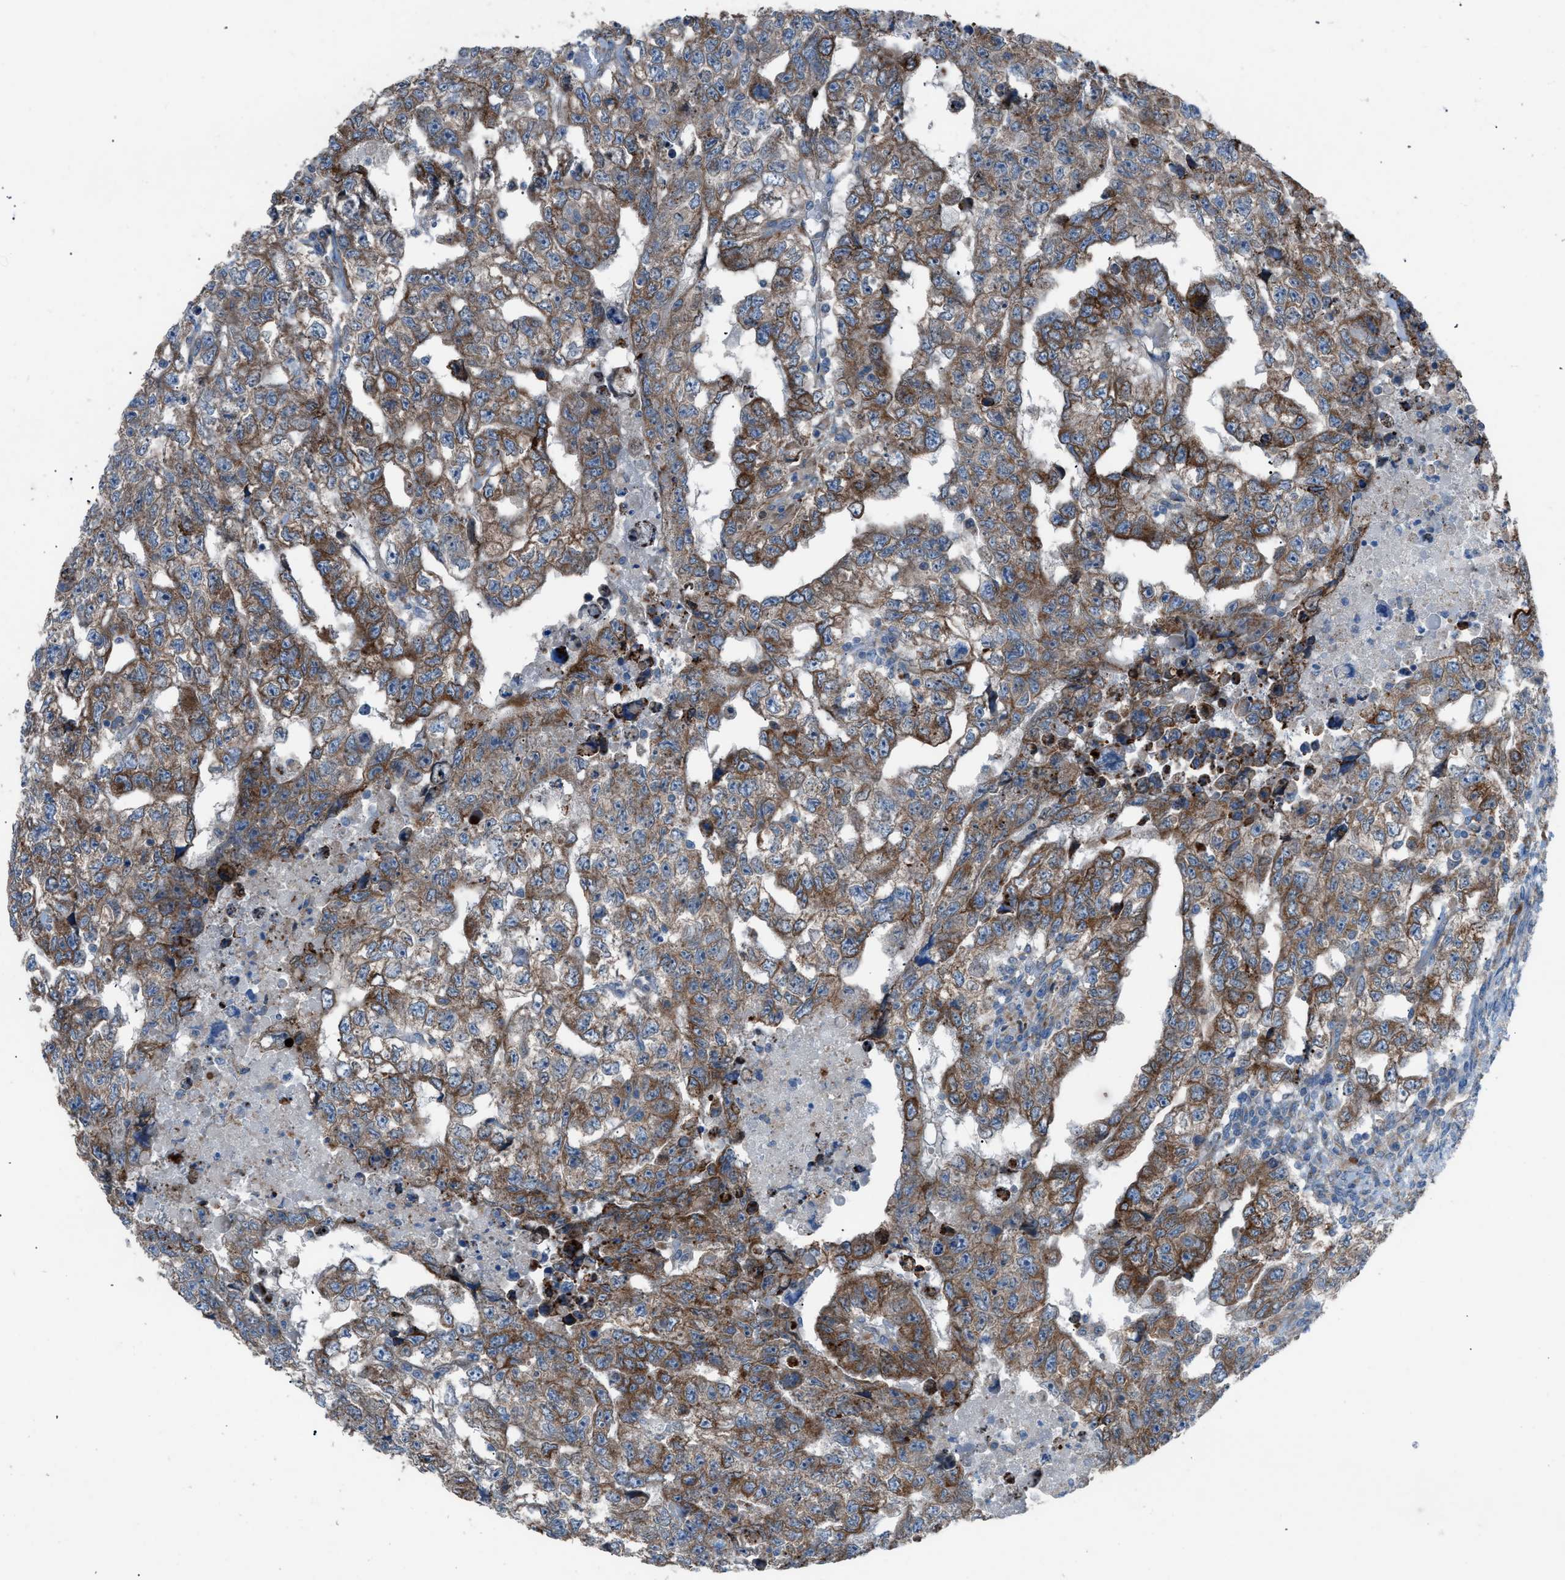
{"staining": {"intensity": "moderate", "quantity": ">75%", "location": "cytoplasmic/membranous"}, "tissue": "testis cancer", "cell_type": "Tumor cells", "image_type": "cancer", "snomed": [{"axis": "morphology", "description": "Carcinoma, Embryonal, NOS"}, {"axis": "topography", "description": "Testis"}], "caption": "Testis cancer (embryonal carcinoma) tissue displays moderate cytoplasmic/membranous expression in about >75% of tumor cells (DAB IHC with brightfield microscopy, high magnification).", "gene": "HEG1", "patient": {"sex": "male", "age": 36}}